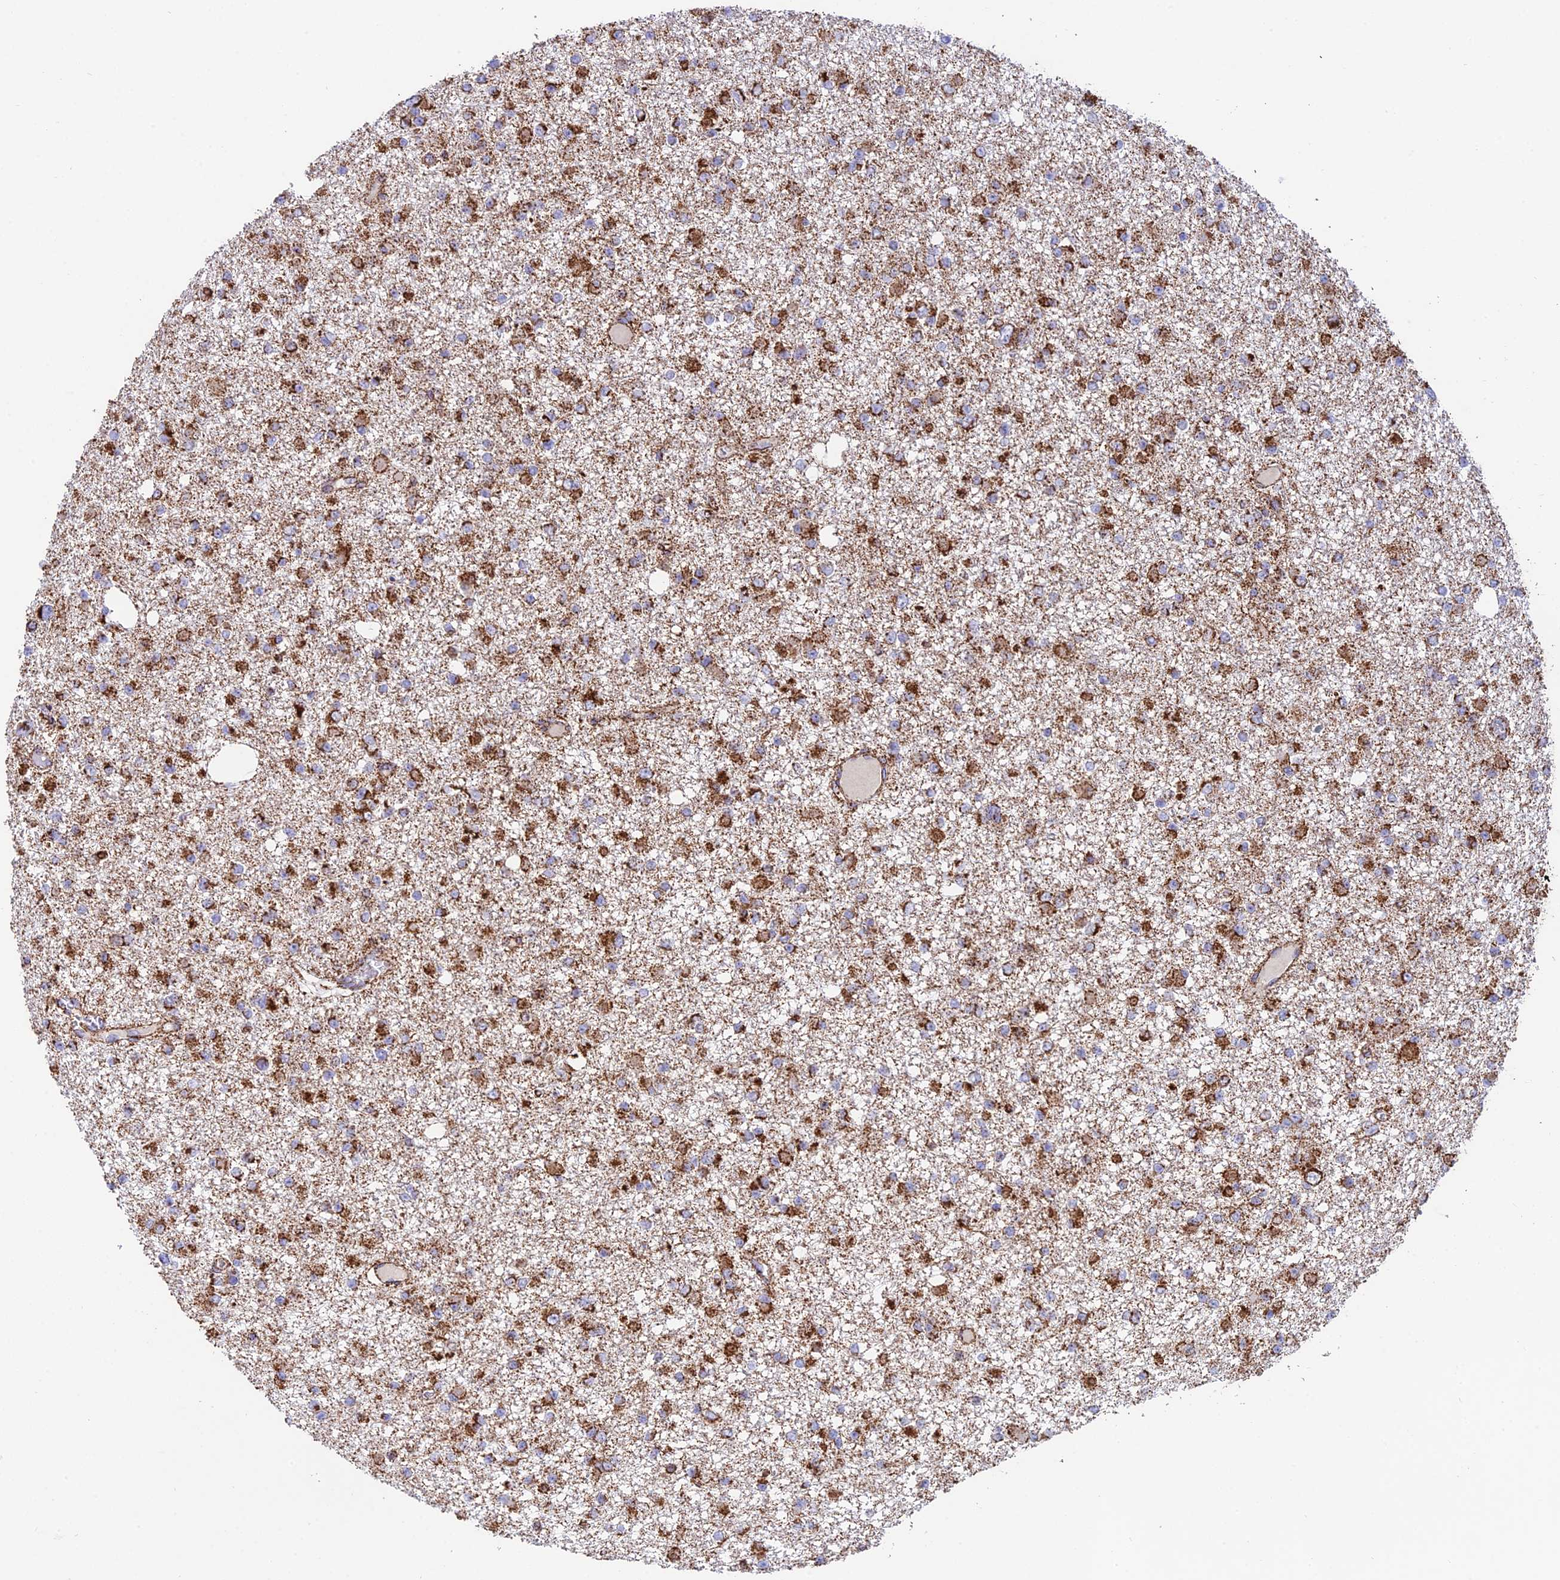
{"staining": {"intensity": "strong", "quantity": "25%-75%", "location": "cytoplasmic/membranous"}, "tissue": "glioma", "cell_type": "Tumor cells", "image_type": "cancer", "snomed": [{"axis": "morphology", "description": "Glioma, malignant, Low grade"}, {"axis": "topography", "description": "Brain"}], "caption": "Human malignant low-grade glioma stained for a protein (brown) displays strong cytoplasmic/membranous positive expression in approximately 25%-75% of tumor cells.", "gene": "CHCHD3", "patient": {"sex": "female", "age": 22}}